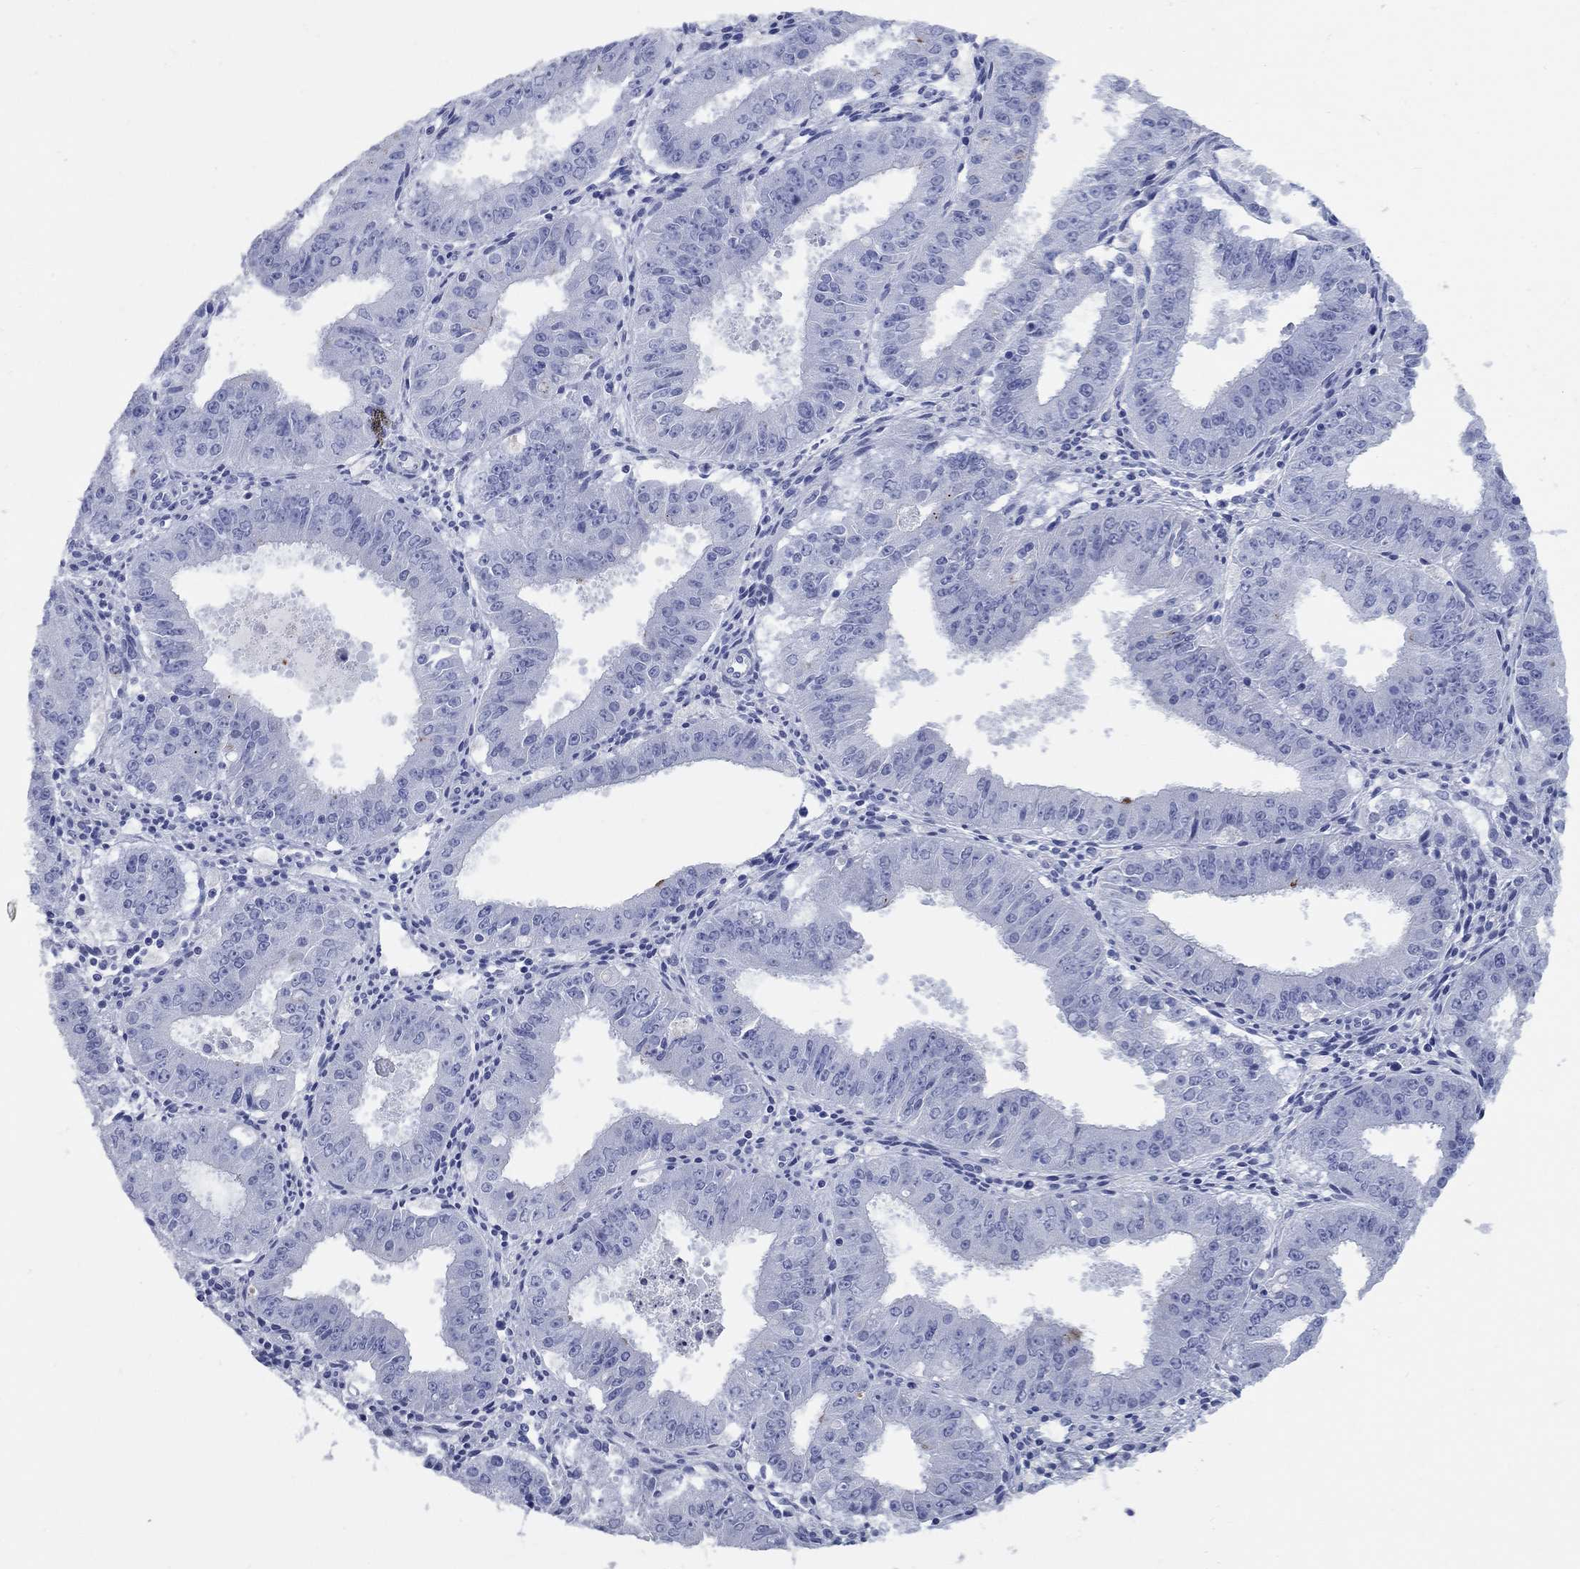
{"staining": {"intensity": "negative", "quantity": "none", "location": "none"}, "tissue": "ovarian cancer", "cell_type": "Tumor cells", "image_type": "cancer", "snomed": [{"axis": "morphology", "description": "Carcinoma, endometroid"}, {"axis": "topography", "description": "Ovary"}], "caption": "This is an IHC micrograph of human ovarian cancer. There is no staining in tumor cells.", "gene": "CCNA1", "patient": {"sex": "female", "age": 42}}